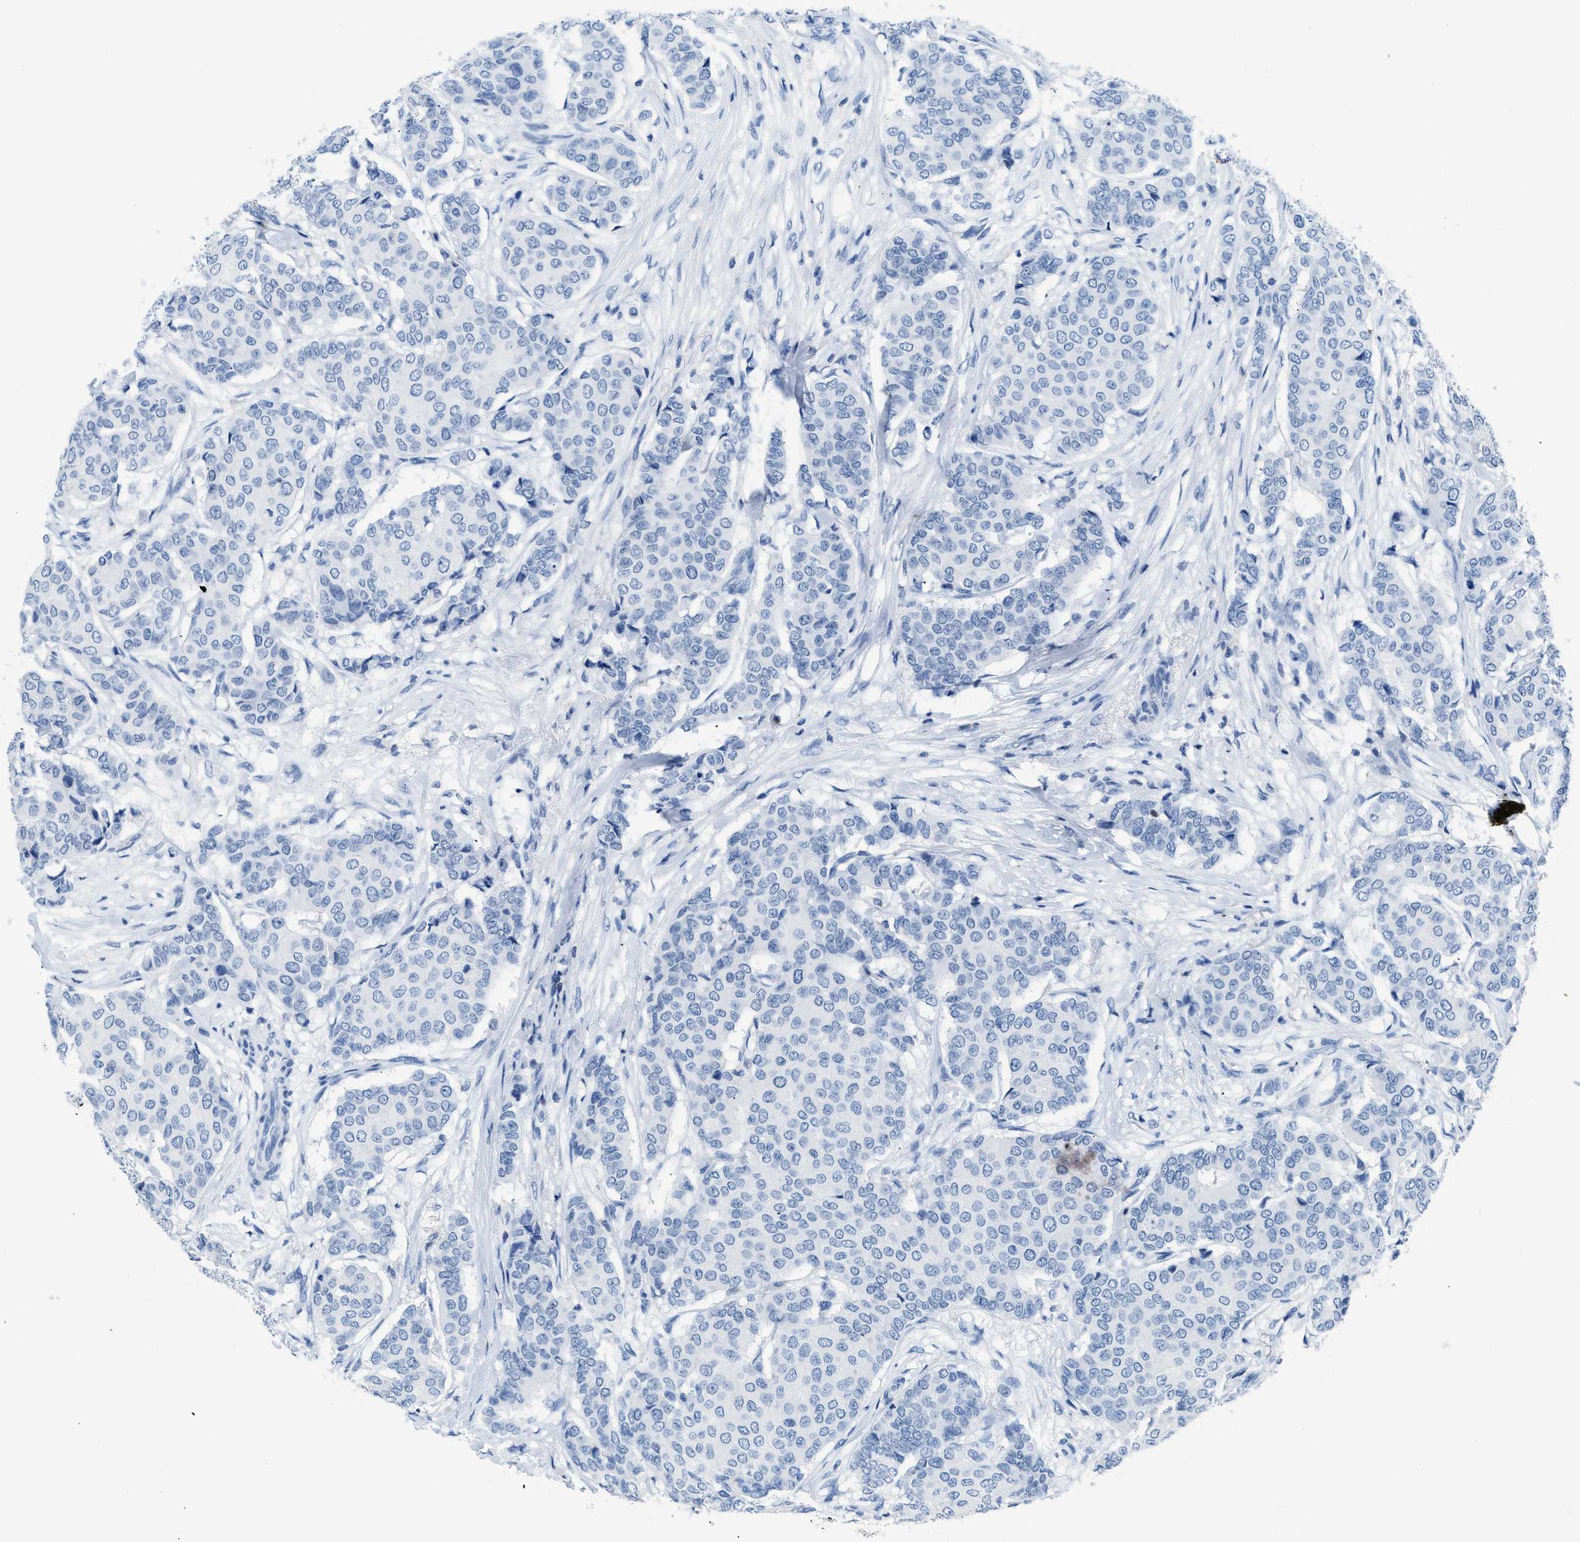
{"staining": {"intensity": "negative", "quantity": "none", "location": "none"}, "tissue": "breast cancer", "cell_type": "Tumor cells", "image_type": "cancer", "snomed": [{"axis": "morphology", "description": "Duct carcinoma"}, {"axis": "topography", "description": "Breast"}], "caption": "The histopathology image exhibits no staining of tumor cells in breast intraductal carcinoma.", "gene": "NFATC2", "patient": {"sex": "female", "age": 75}}